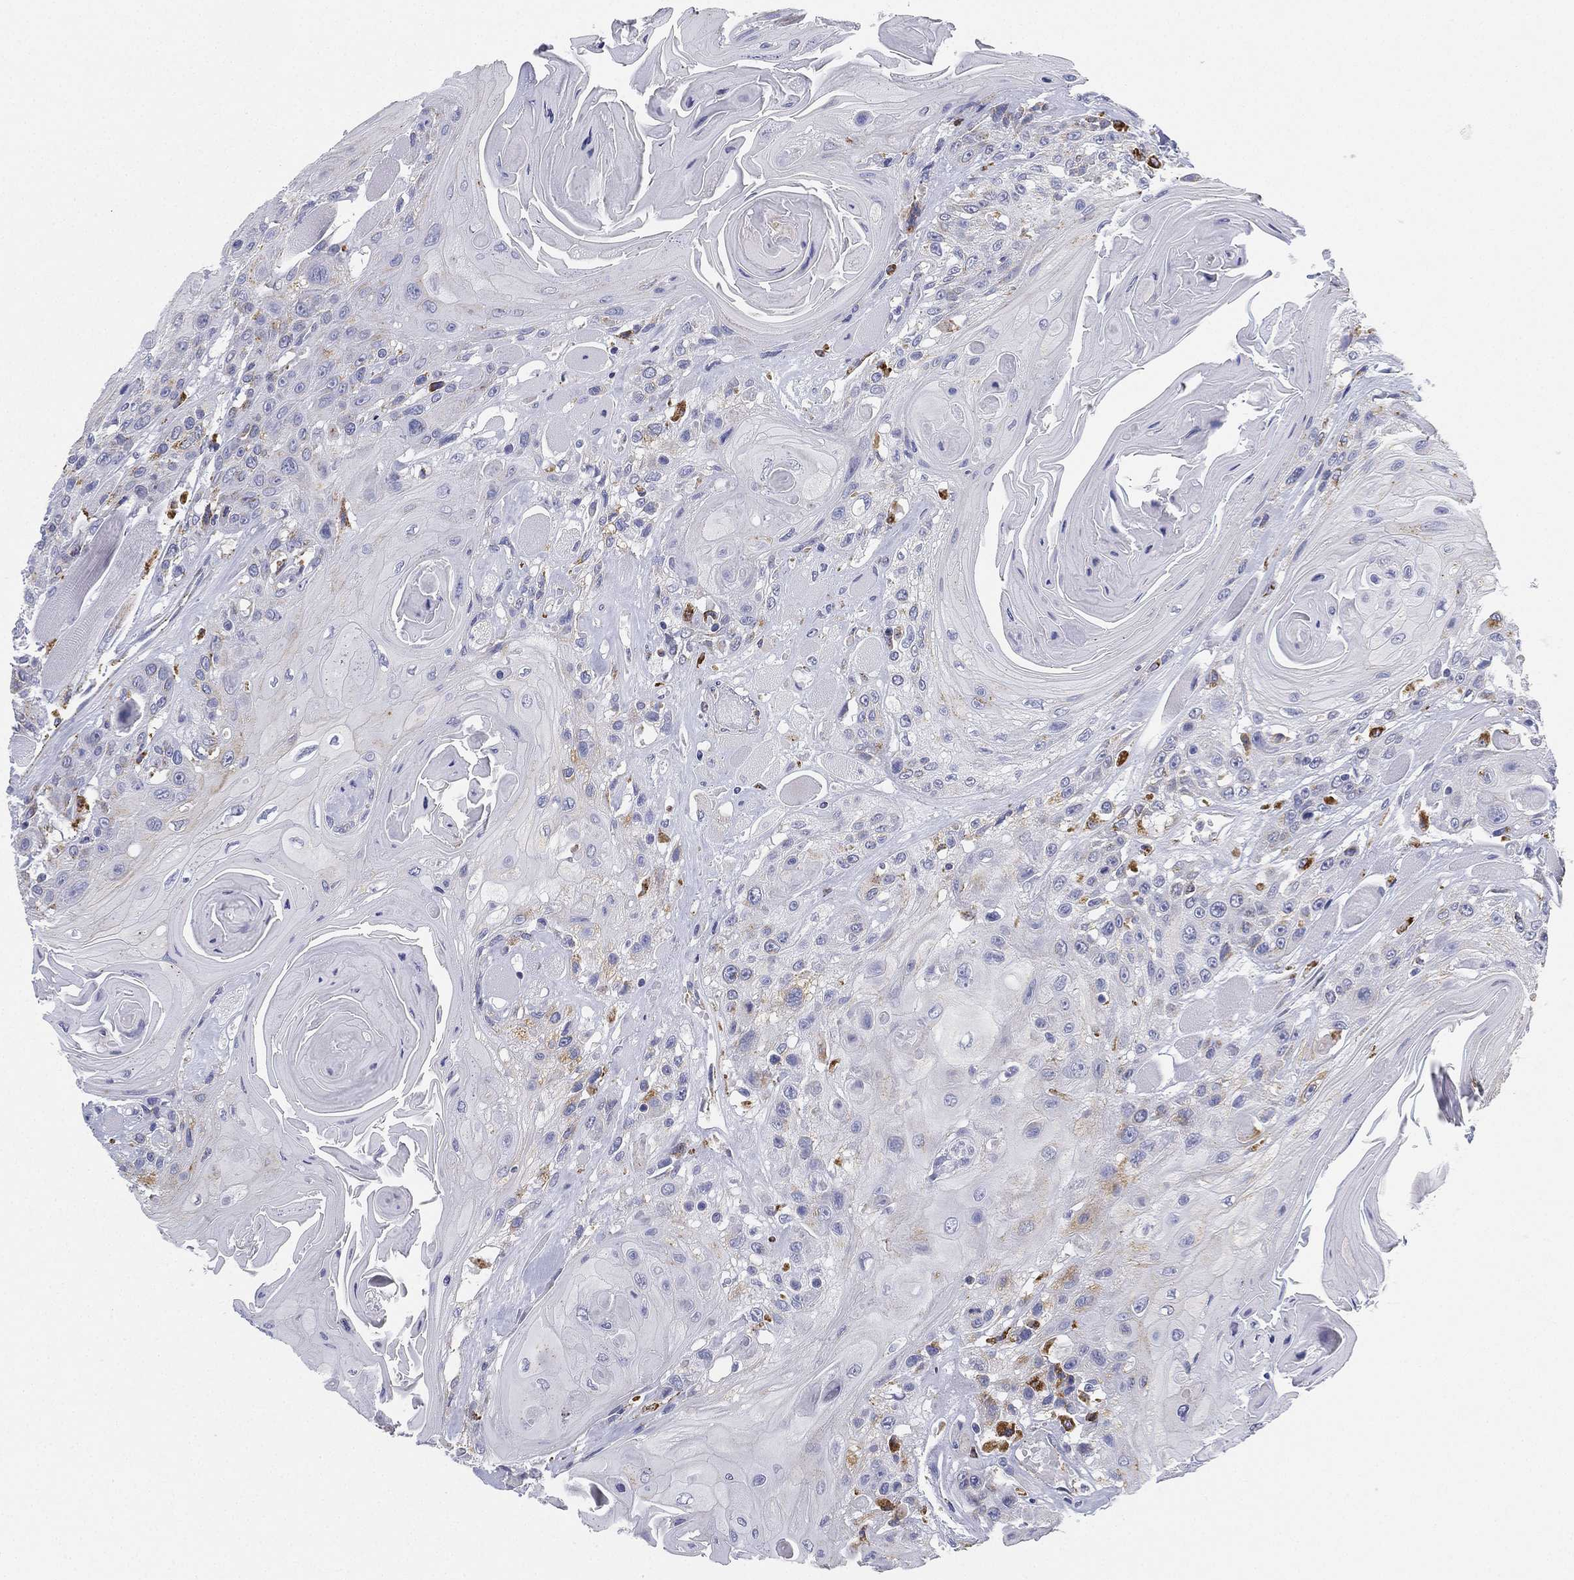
{"staining": {"intensity": "weak", "quantity": "<25%", "location": "cytoplasmic/membranous"}, "tissue": "head and neck cancer", "cell_type": "Tumor cells", "image_type": "cancer", "snomed": [{"axis": "morphology", "description": "Squamous cell carcinoma, NOS"}, {"axis": "topography", "description": "Head-Neck"}], "caption": "High power microscopy image of an IHC micrograph of head and neck cancer (squamous cell carcinoma), revealing no significant positivity in tumor cells.", "gene": "NPC2", "patient": {"sex": "female", "age": 59}}